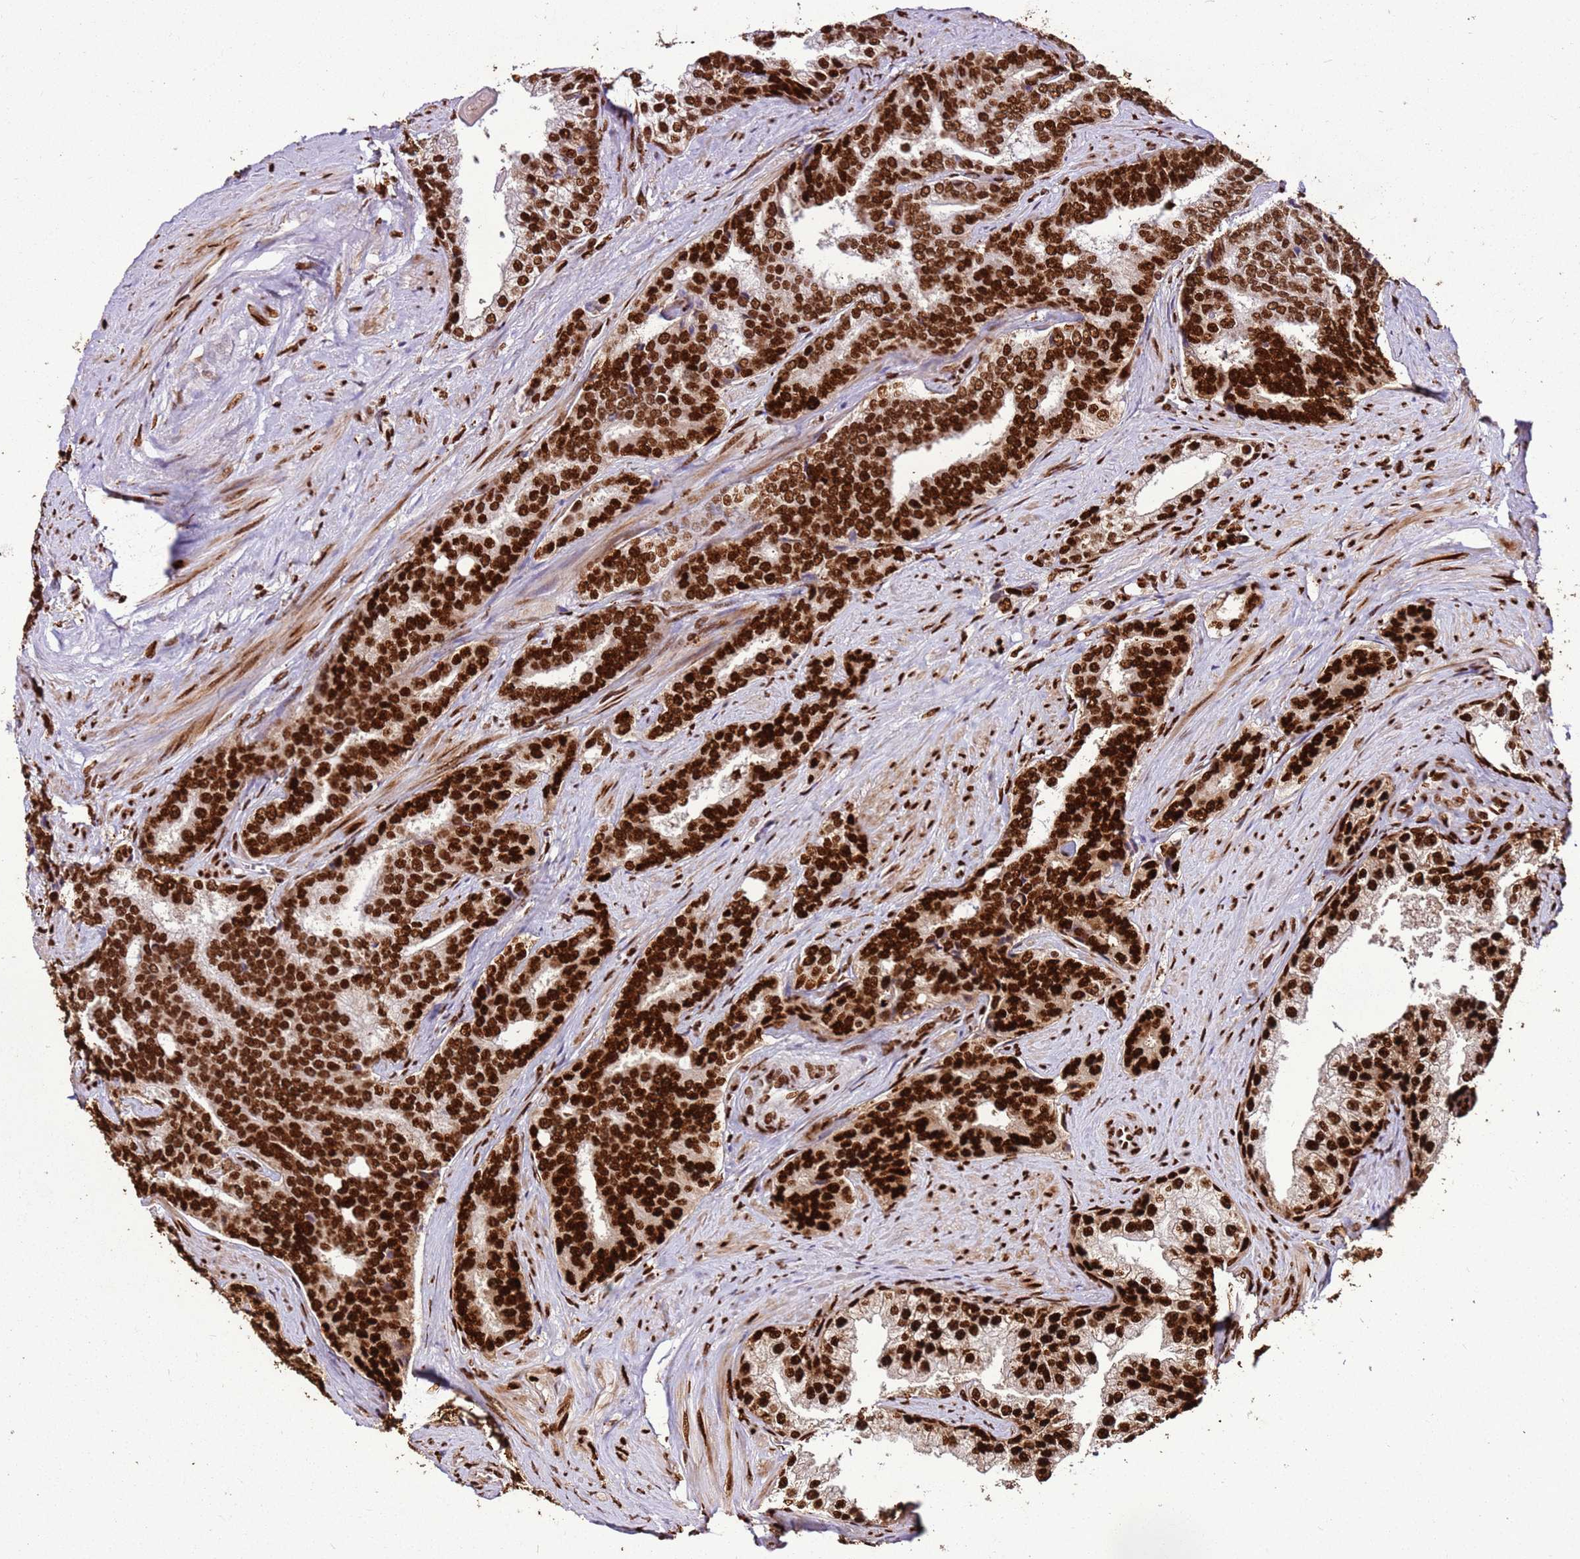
{"staining": {"intensity": "strong", "quantity": ">75%", "location": "nuclear"}, "tissue": "prostate cancer", "cell_type": "Tumor cells", "image_type": "cancer", "snomed": [{"axis": "morphology", "description": "Adenocarcinoma, High grade"}, {"axis": "topography", "description": "Prostate"}], "caption": "High-grade adenocarcinoma (prostate) stained with immunohistochemistry (IHC) demonstrates strong nuclear positivity in approximately >75% of tumor cells.", "gene": "HNRNPAB", "patient": {"sex": "male", "age": 67}}